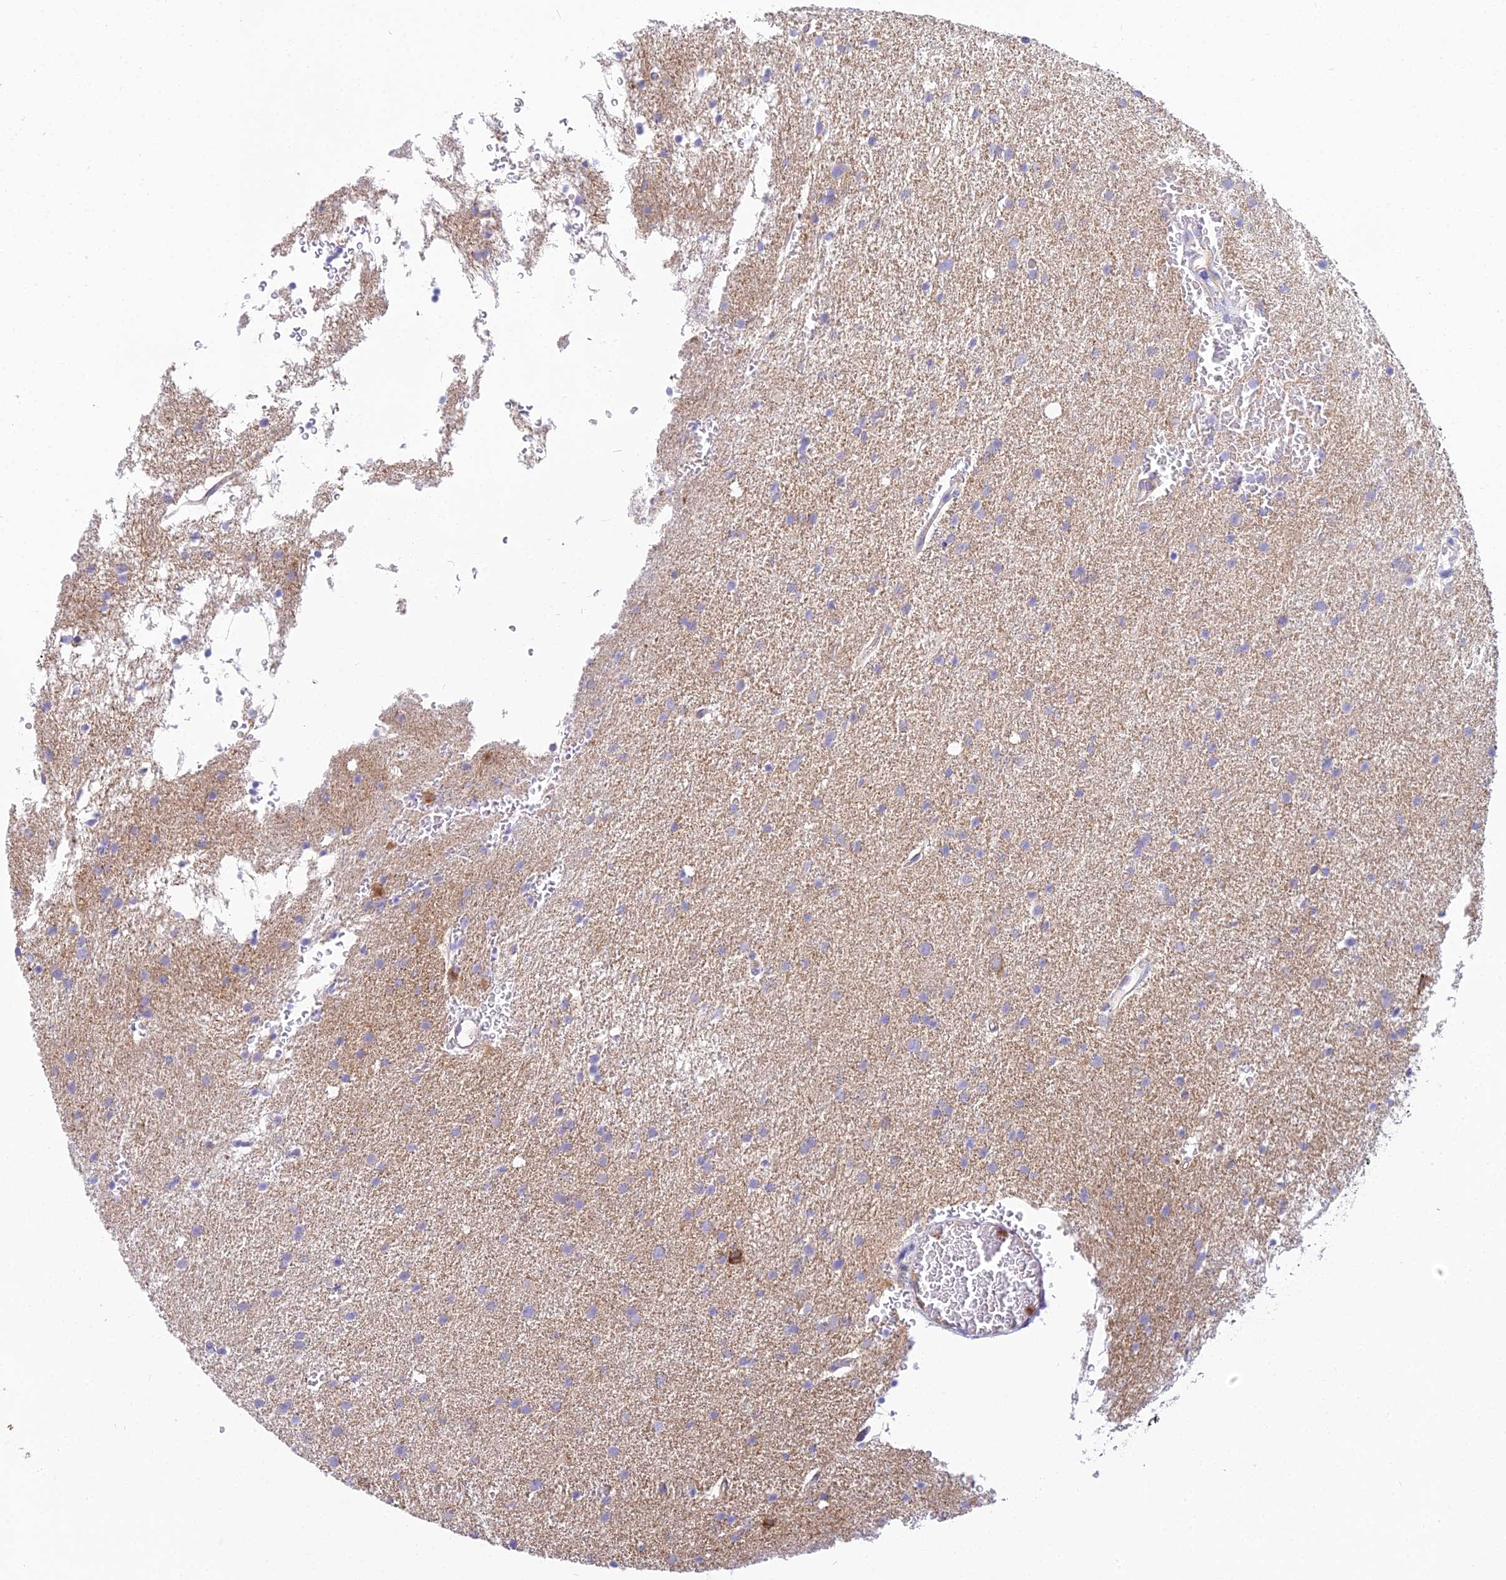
{"staining": {"intensity": "weak", "quantity": "<25%", "location": "cytoplasmic/membranous"}, "tissue": "glioma", "cell_type": "Tumor cells", "image_type": "cancer", "snomed": [{"axis": "morphology", "description": "Glioma, malignant, High grade"}, {"axis": "topography", "description": "Cerebral cortex"}], "caption": "A high-resolution micrograph shows immunohistochemistry (IHC) staining of glioma, which shows no significant expression in tumor cells. (Stains: DAB (3,3'-diaminobenzidine) immunohistochemistry with hematoxylin counter stain, Microscopy: brightfield microscopy at high magnification).", "gene": "HM13", "patient": {"sex": "female", "age": 36}}